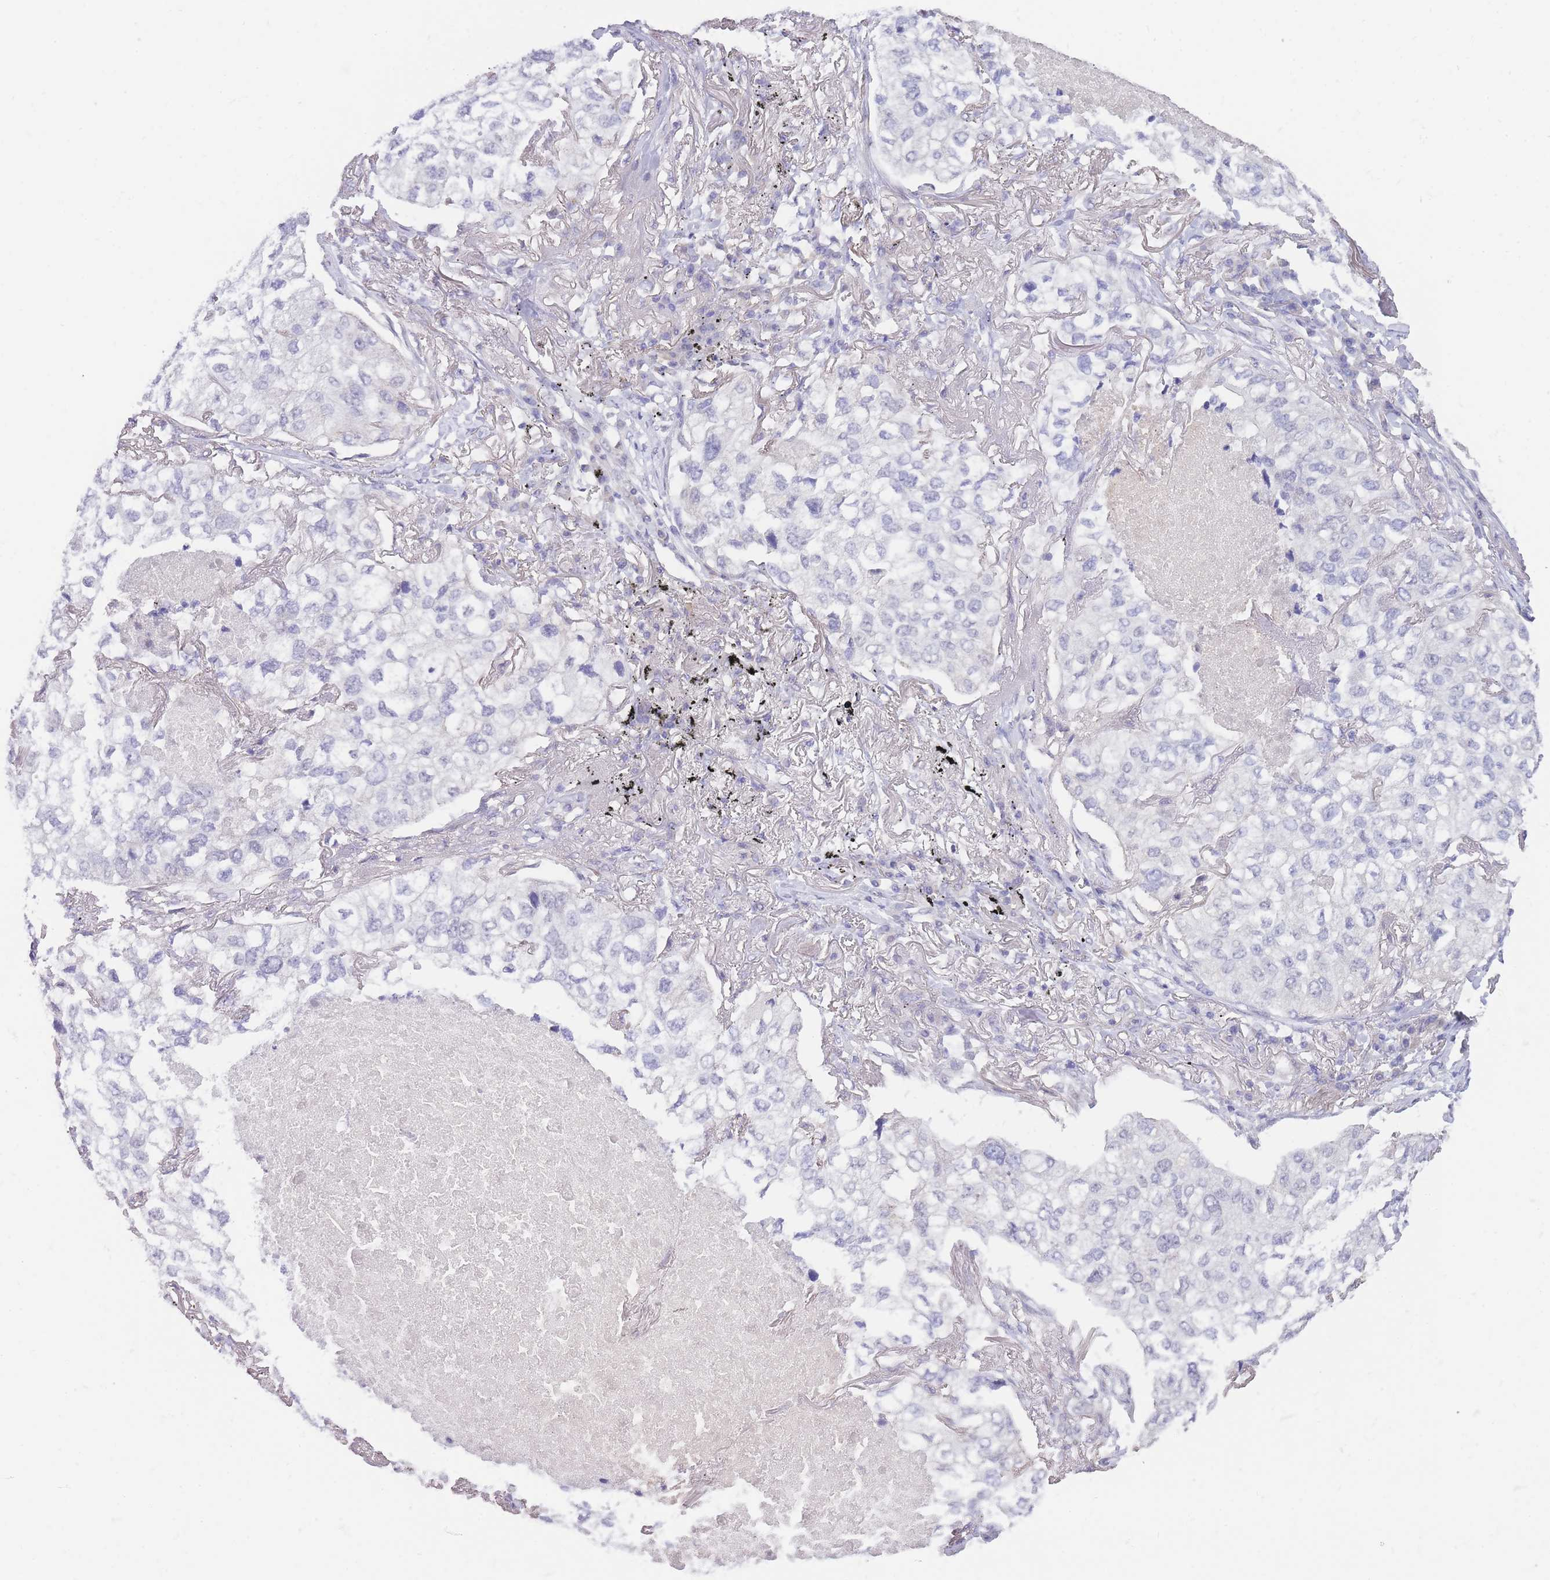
{"staining": {"intensity": "negative", "quantity": "none", "location": "none"}, "tissue": "lung cancer", "cell_type": "Tumor cells", "image_type": "cancer", "snomed": [{"axis": "morphology", "description": "Adenocarcinoma, NOS"}, {"axis": "topography", "description": "Lung"}], "caption": "Tumor cells show no significant protein staining in lung cancer (adenocarcinoma).", "gene": "PRR23B", "patient": {"sex": "male", "age": 65}}